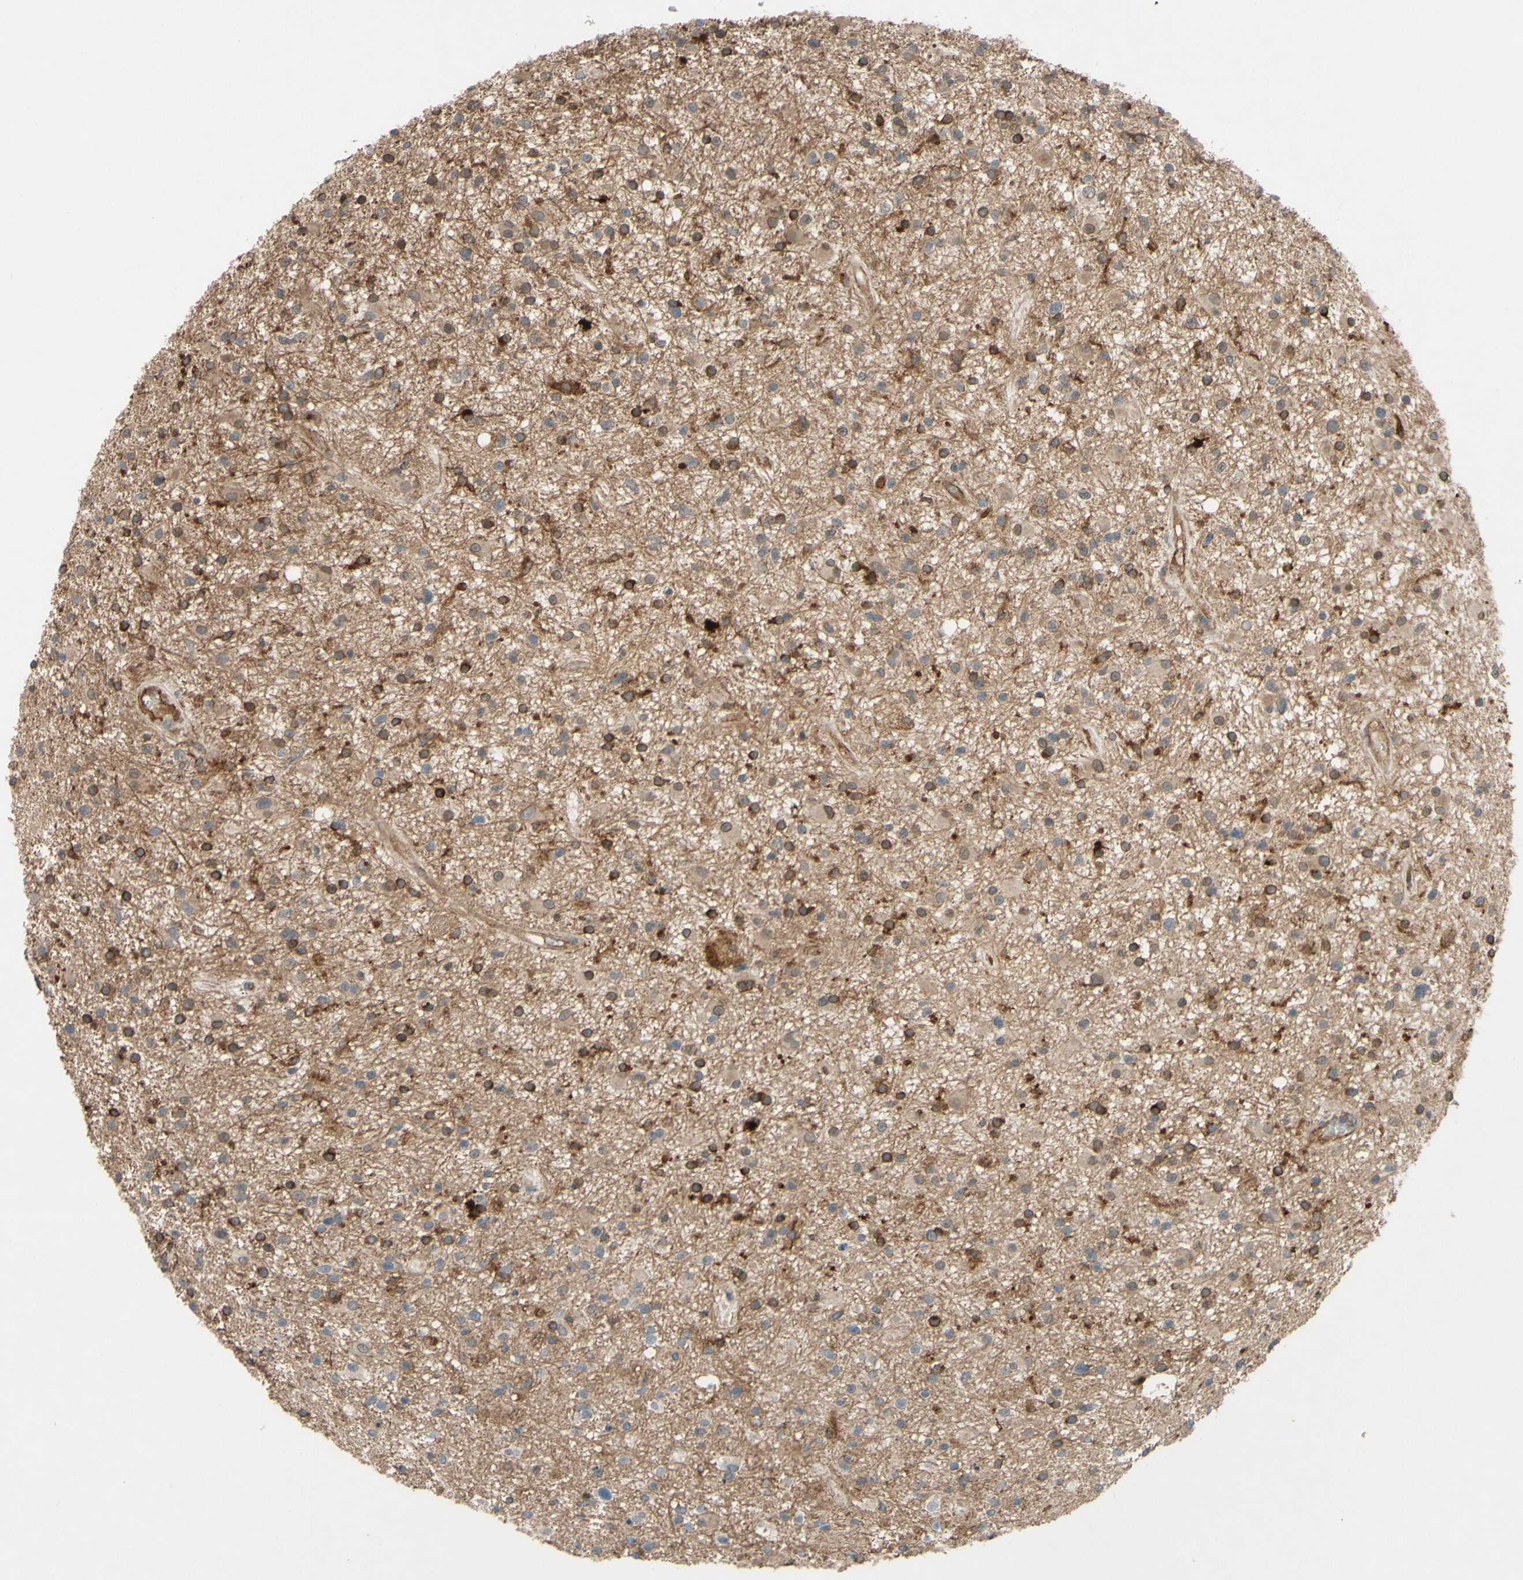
{"staining": {"intensity": "moderate", "quantity": ">75%", "location": "cytoplasmic/membranous"}, "tissue": "glioma", "cell_type": "Tumor cells", "image_type": "cancer", "snomed": [{"axis": "morphology", "description": "Glioma, malignant, High grade"}, {"axis": "topography", "description": "Brain"}], "caption": "DAB immunohistochemical staining of human glioma demonstrates moderate cytoplasmic/membranous protein positivity in approximately >75% of tumor cells.", "gene": "SHROOM4", "patient": {"sex": "male", "age": 33}}